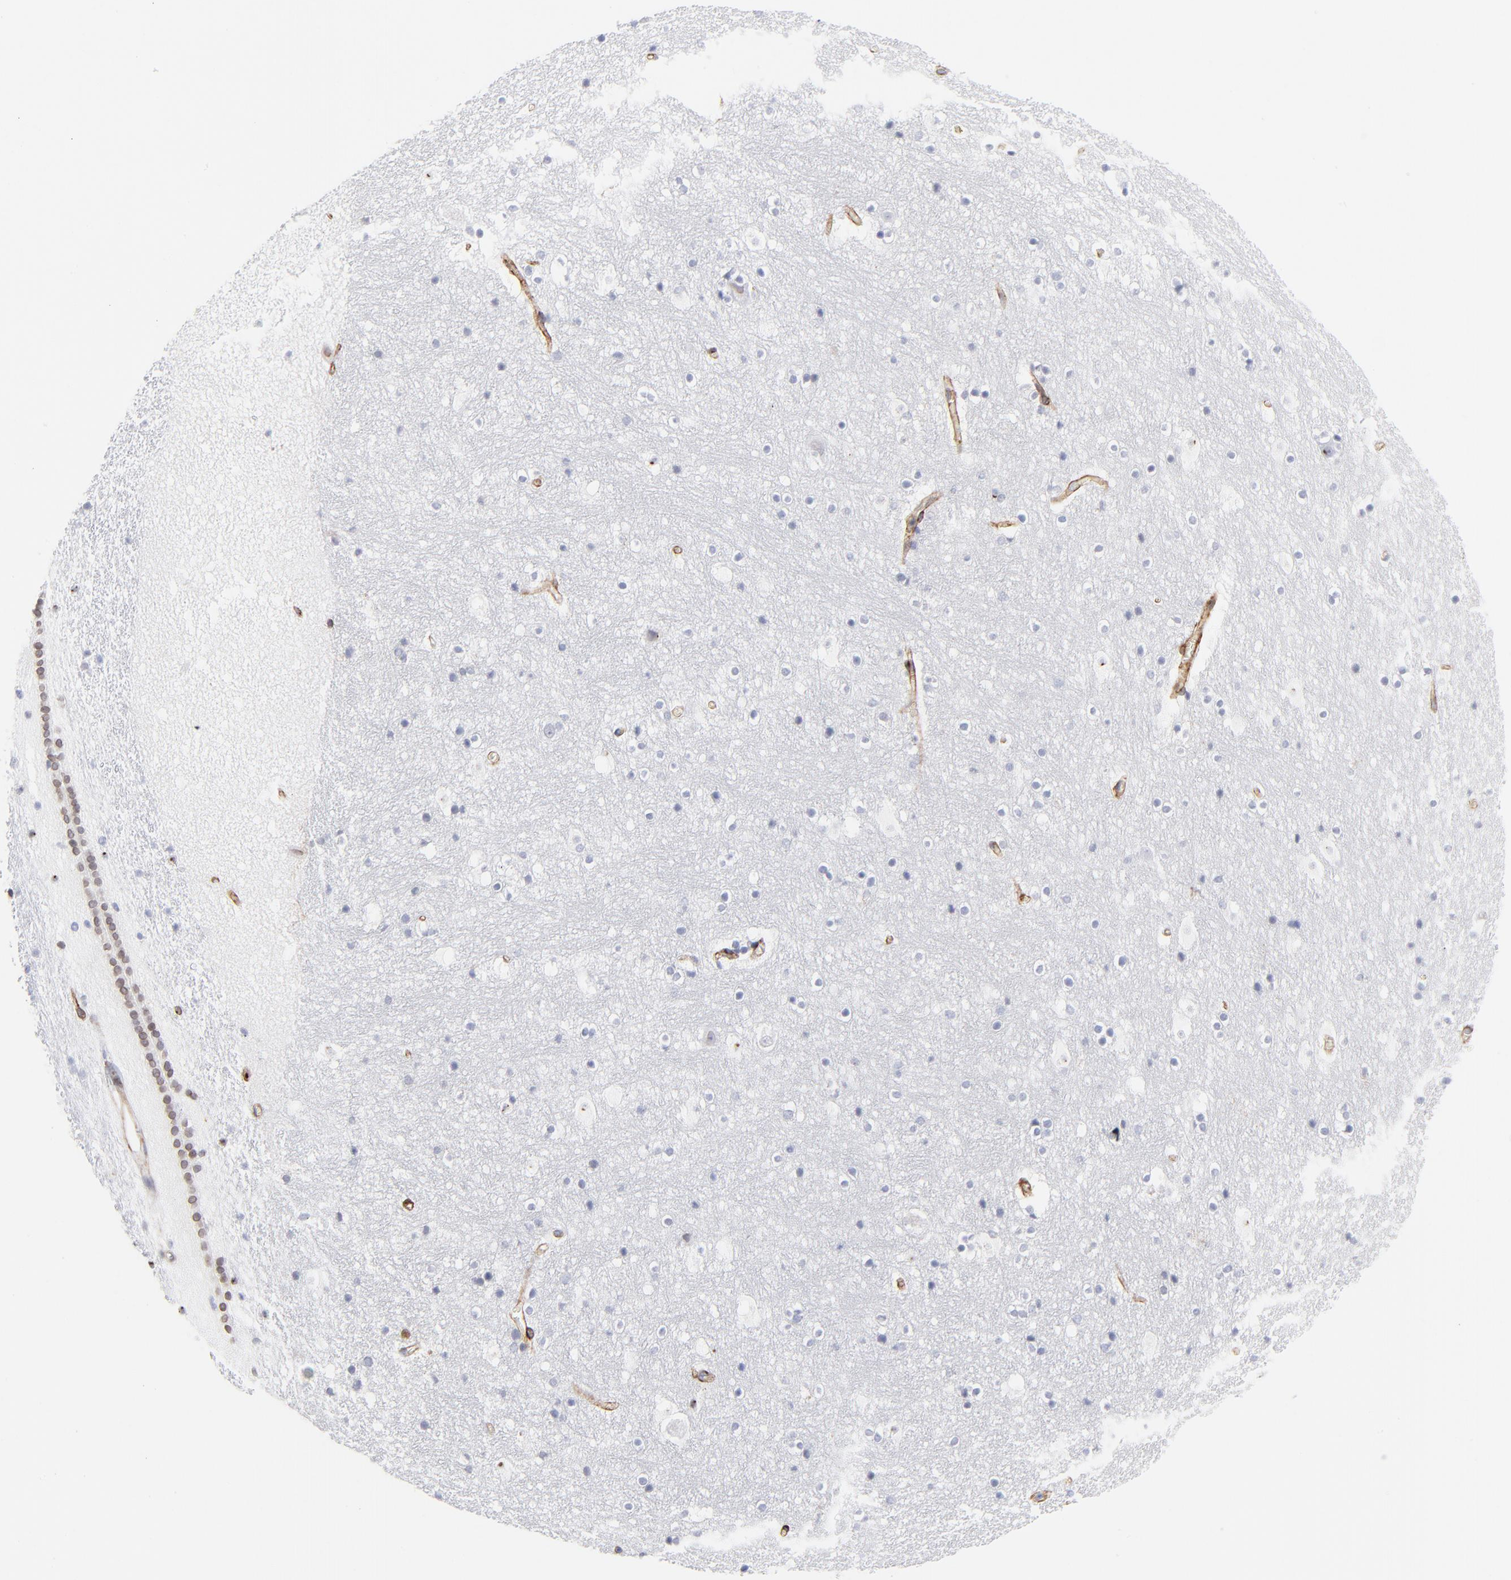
{"staining": {"intensity": "negative", "quantity": "none", "location": "none"}, "tissue": "hippocampus", "cell_type": "Glial cells", "image_type": "normal", "snomed": [{"axis": "morphology", "description": "Normal tissue, NOS"}, {"axis": "topography", "description": "Hippocampus"}], "caption": "High power microscopy photomicrograph of an immunohistochemistry (IHC) photomicrograph of unremarkable hippocampus, revealing no significant expression in glial cells. Nuclei are stained in blue.", "gene": "PDGFRB", "patient": {"sex": "male", "age": 45}}